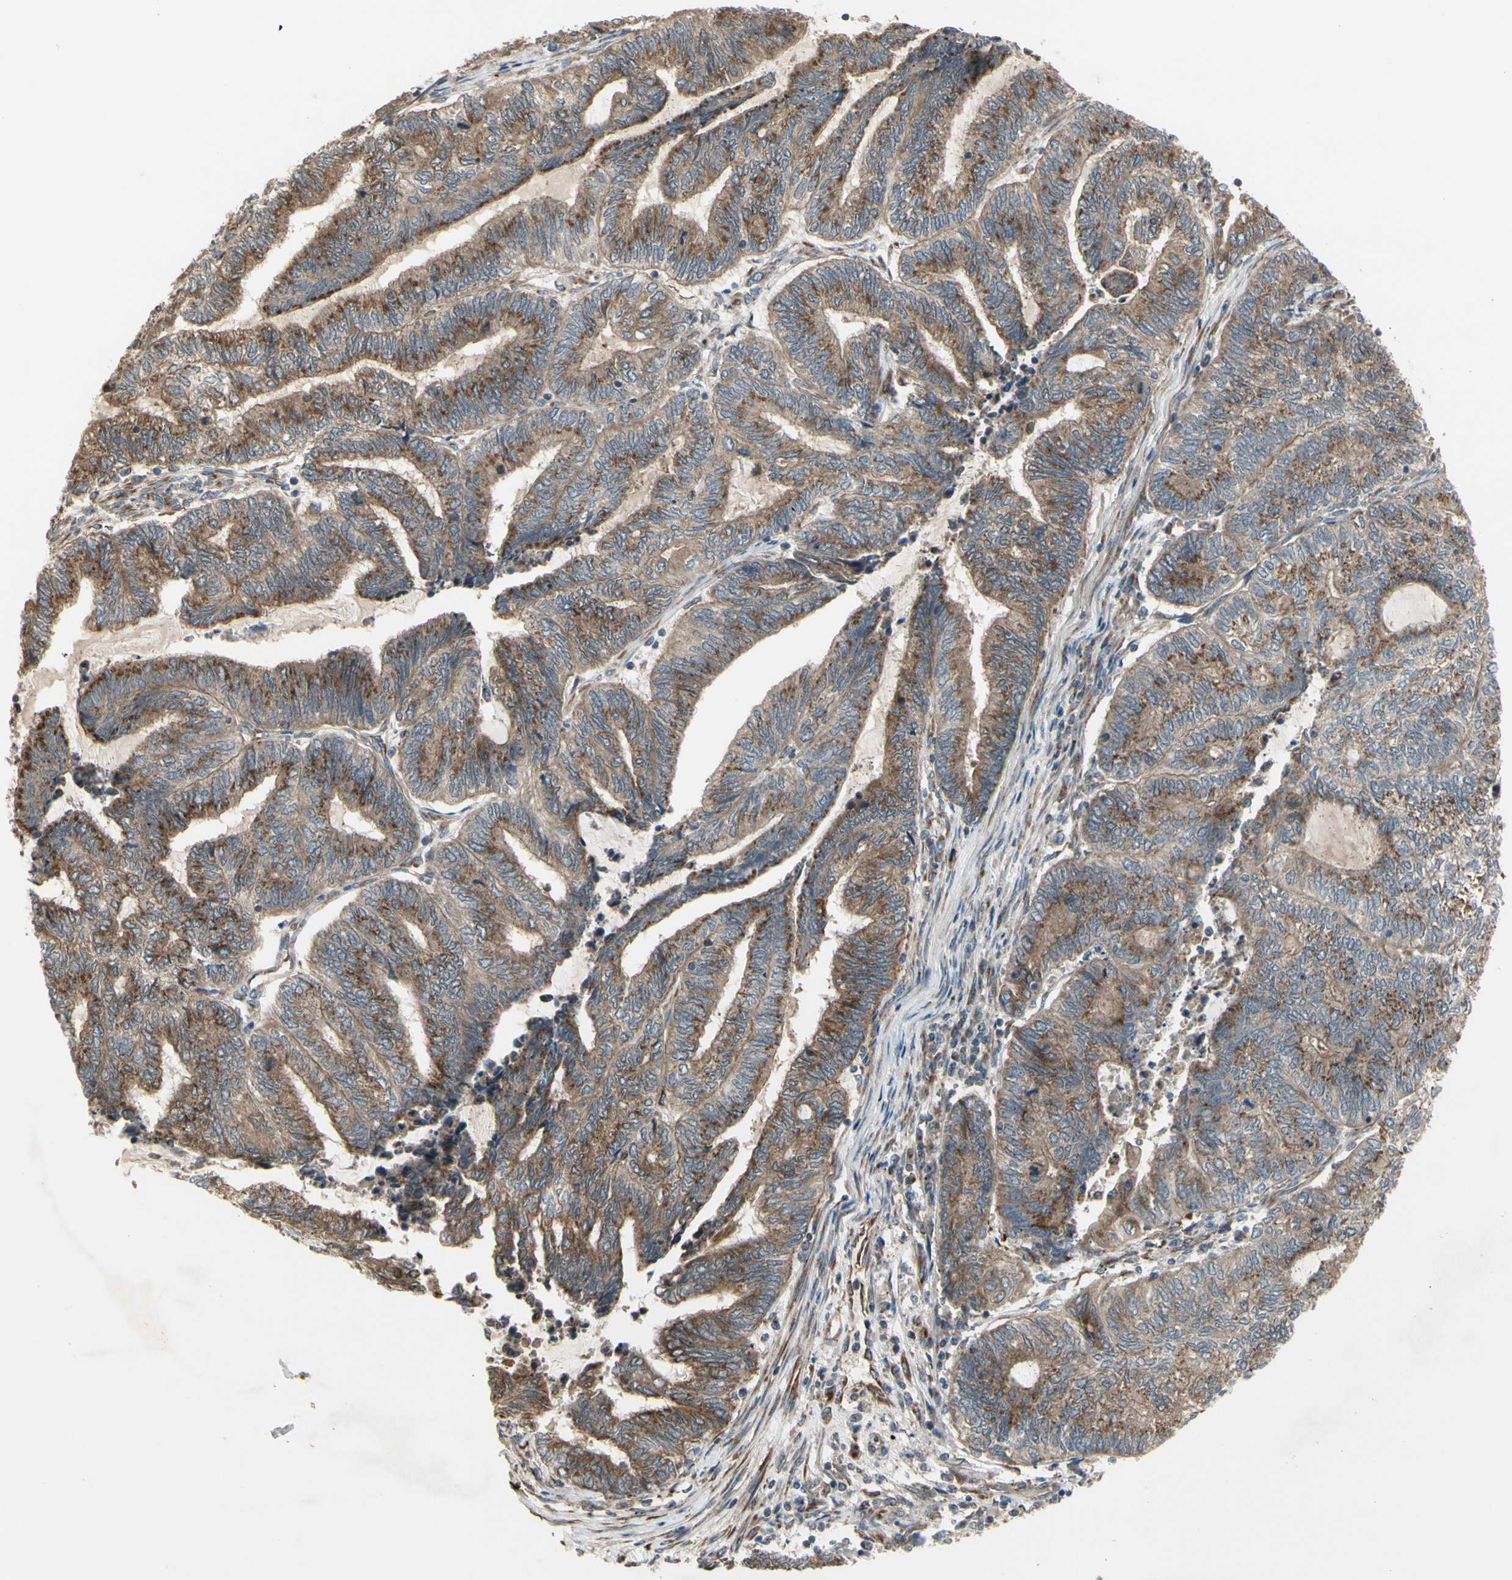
{"staining": {"intensity": "strong", "quantity": ">75%", "location": "cytoplasmic/membranous"}, "tissue": "endometrial cancer", "cell_type": "Tumor cells", "image_type": "cancer", "snomed": [{"axis": "morphology", "description": "Adenocarcinoma, NOS"}, {"axis": "topography", "description": "Uterus"}, {"axis": "topography", "description": "Endometrium"}], "caption": "Human endometrial adenocarcinoma stained with a brown dye displays strong cytoplasmic/membranous positive expression in approximately >75% of tumor cells.", "gene": "SLC39A9", "patient": {"sex": "female", "age": 70}}